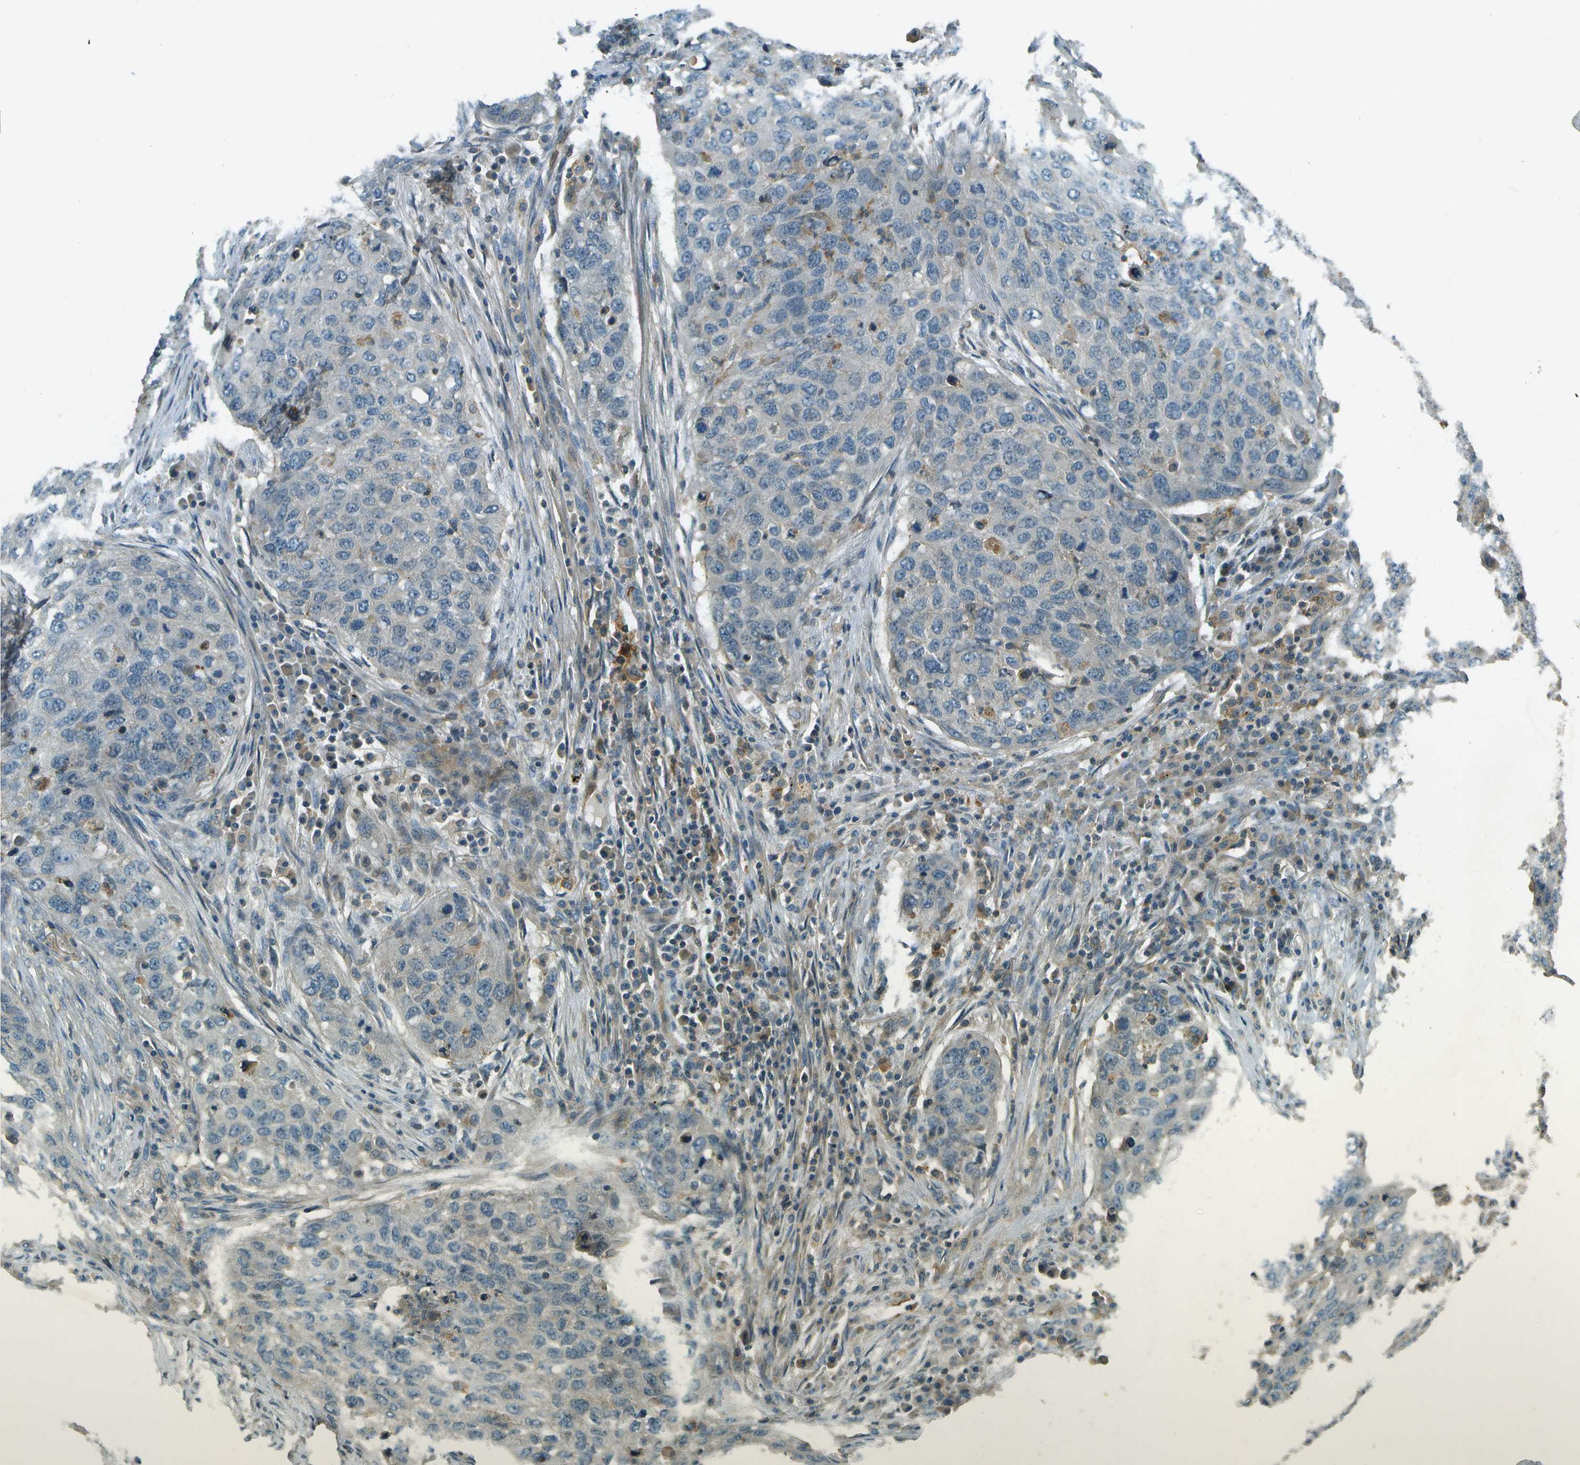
{"staining": {"intensity": "negative", "quantity": "none", "location": "none"}, "tissue": "lung cancer", "cell_type": "Tumor cells", "image_type": "cancer", "snomed": [{"axis": "morphology", "description": "Squamous cell carcinoma, NOS"}, {"axis": "topography", "description": "Lung"}], "caption": "Micrograph shows no protein positivity in tumor cells of lung cancer tissue.", "gene": "NUDT4", "patient": {"sex": "female", "age": 63}}